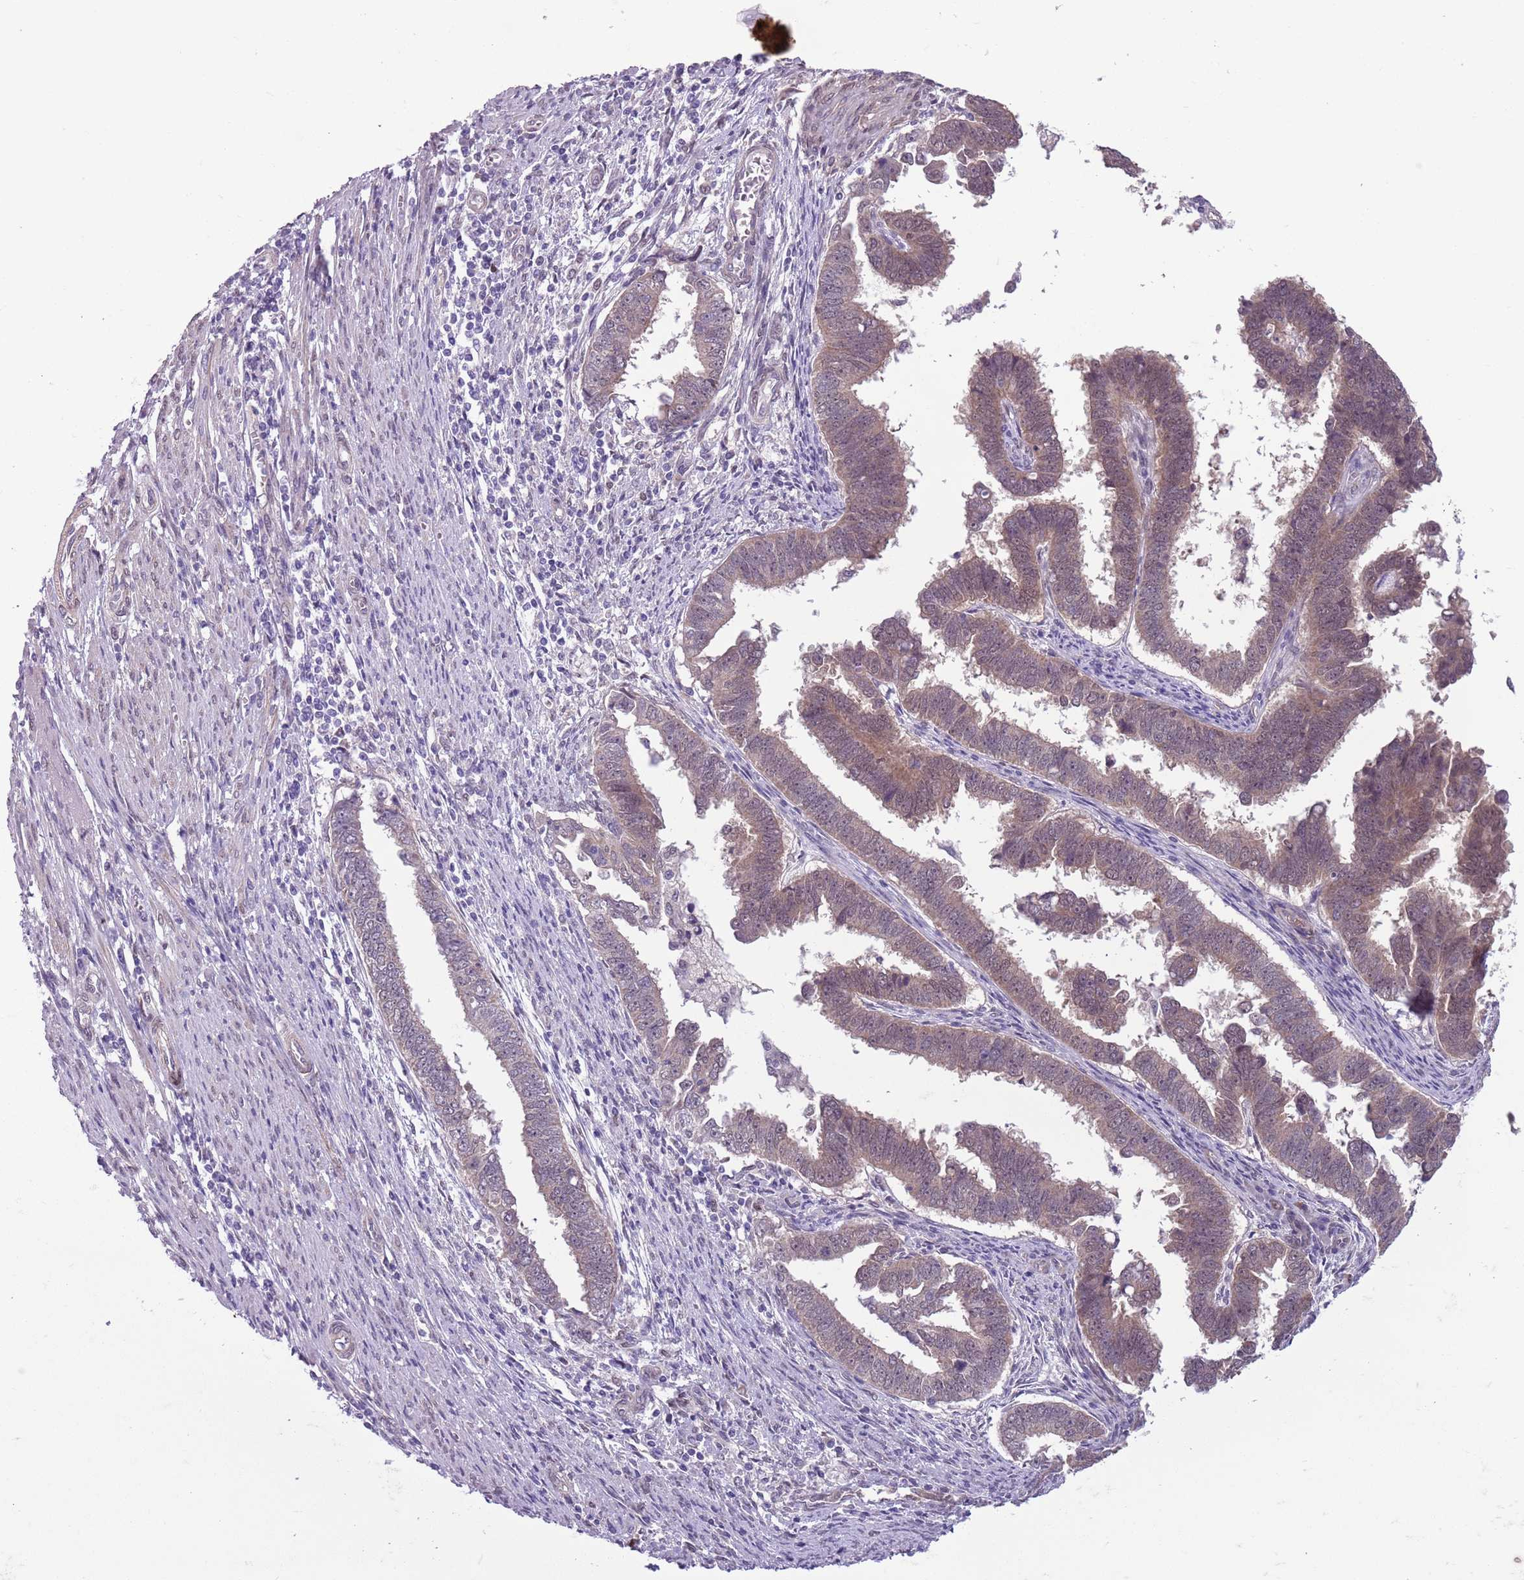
{"staining": {"intensity": "moderate", "quantity": "25%-75%", "location": "cytoplasmic/membranous"}, "tissue": "endometrial cancer", "cell_type": "Tumor cells", "image_type": "cancer", "snomed": [{"axis": "morphology", "description": "Adenocarcinoma, NOS"}, {"axis": "topography", "description": "Endometrium"}], "caption": "Moderate cytoplasmic/membranous expression for a protein is present in approximately 25%-75% of tumor cells of endometrial cancer using immunohistochemistry.", "gene": "ADCY7", "patient": {"sex": "female", "age": 75}}